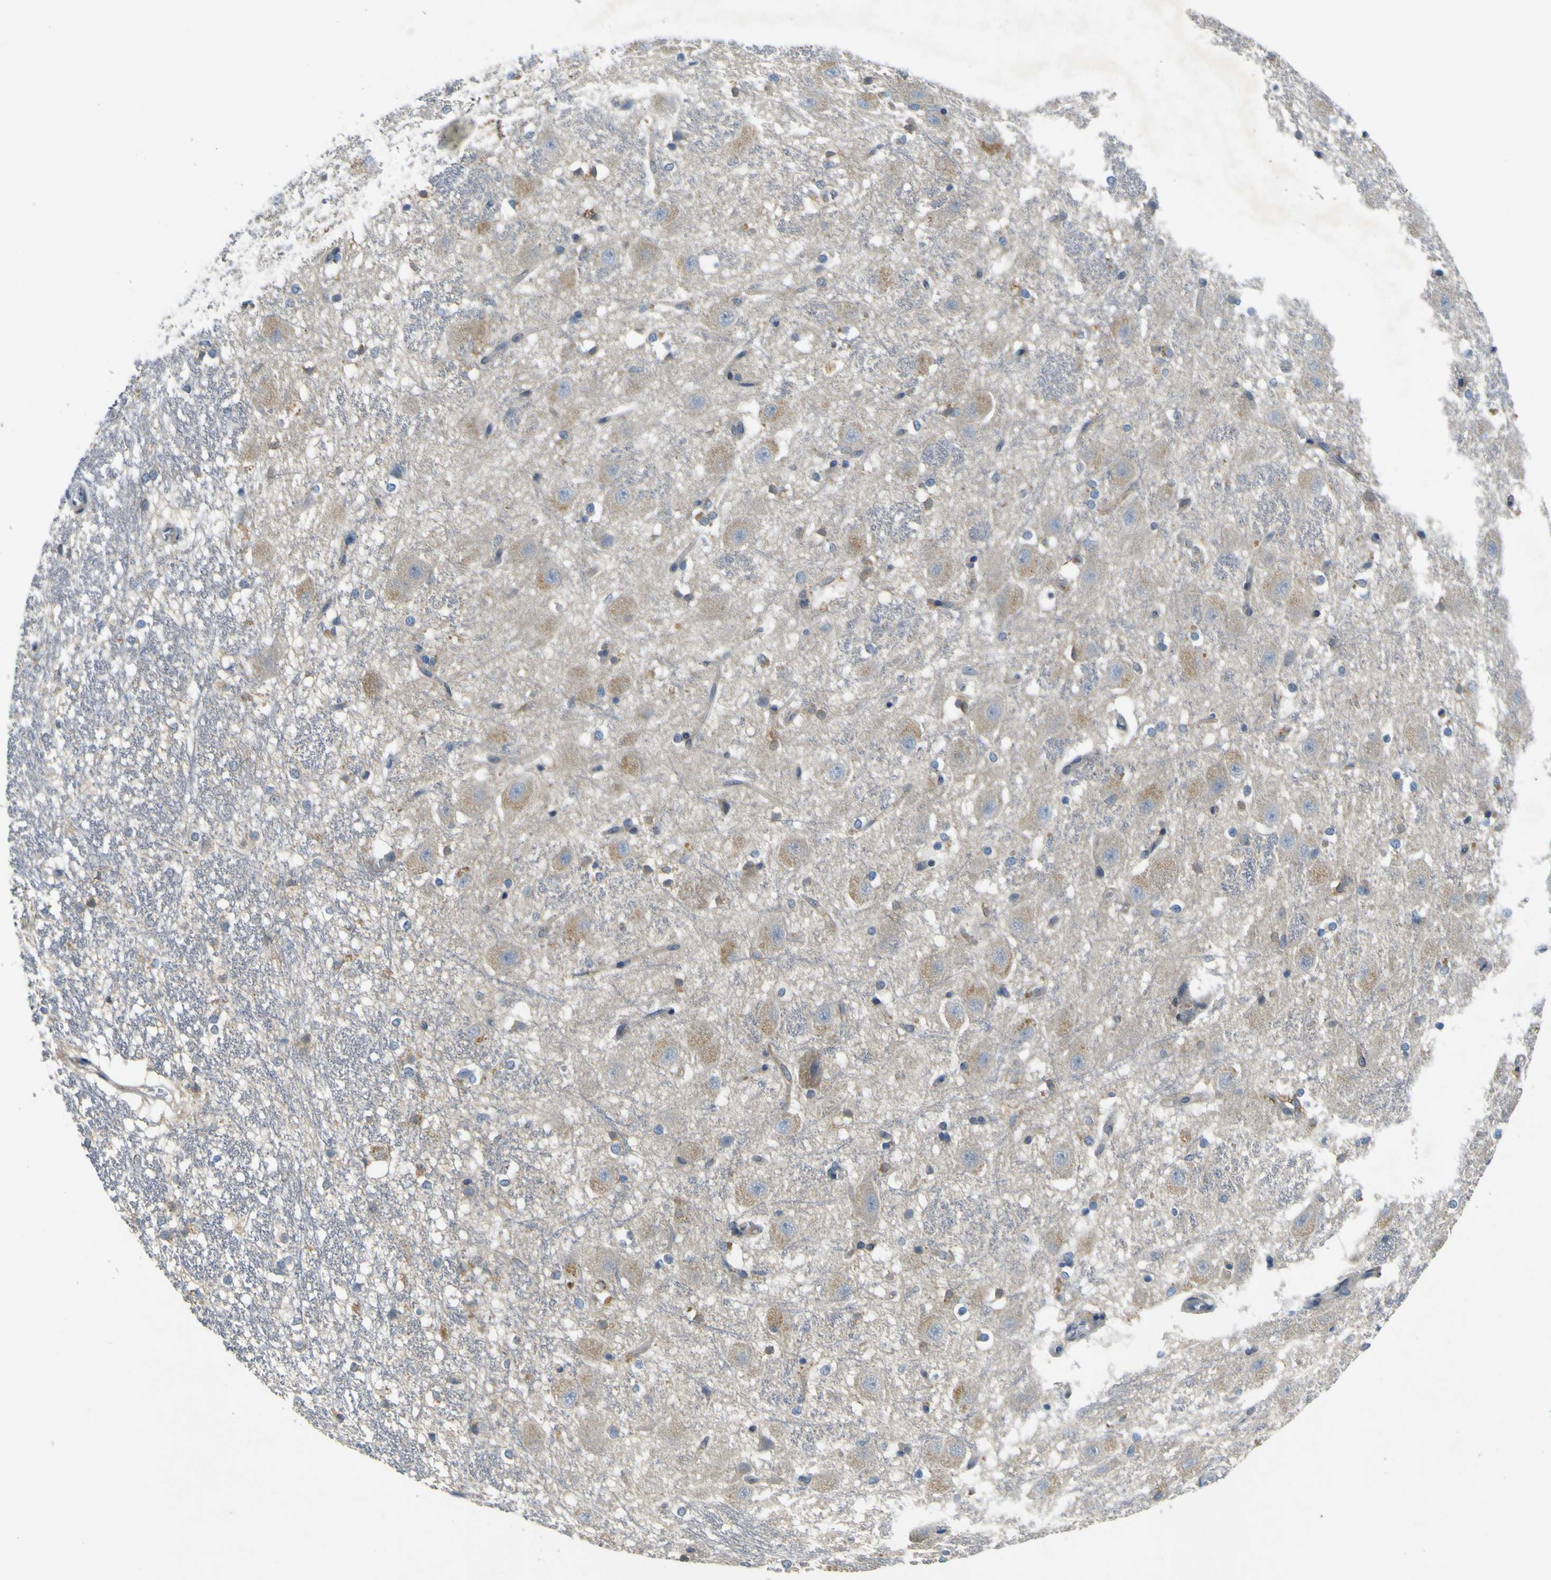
{"staining": {"intensity": "weak", "quantity": "<25%", "location": "cytoplasmic/membranous"}, "tissue": "hippocampus", "cell_type": "Glial cells", "image_type": "normal", "snomed": [{"axis": "morphology", "description": "Normal tissue, NOS"}, {"axis": "topography", "description": "Hippocampus"}], "caption": "Glial cells are negative for protein expression in normal human hippocampus. The staining was performed using DAB (3,3'-diaminobenzidine) to visualize the protein expression in brown, while the nuclei were stained in blue with hematoxylin (Magnification: 20x).", "gene": "LDLR", "patient": {"sex": "female", "age": 19}}